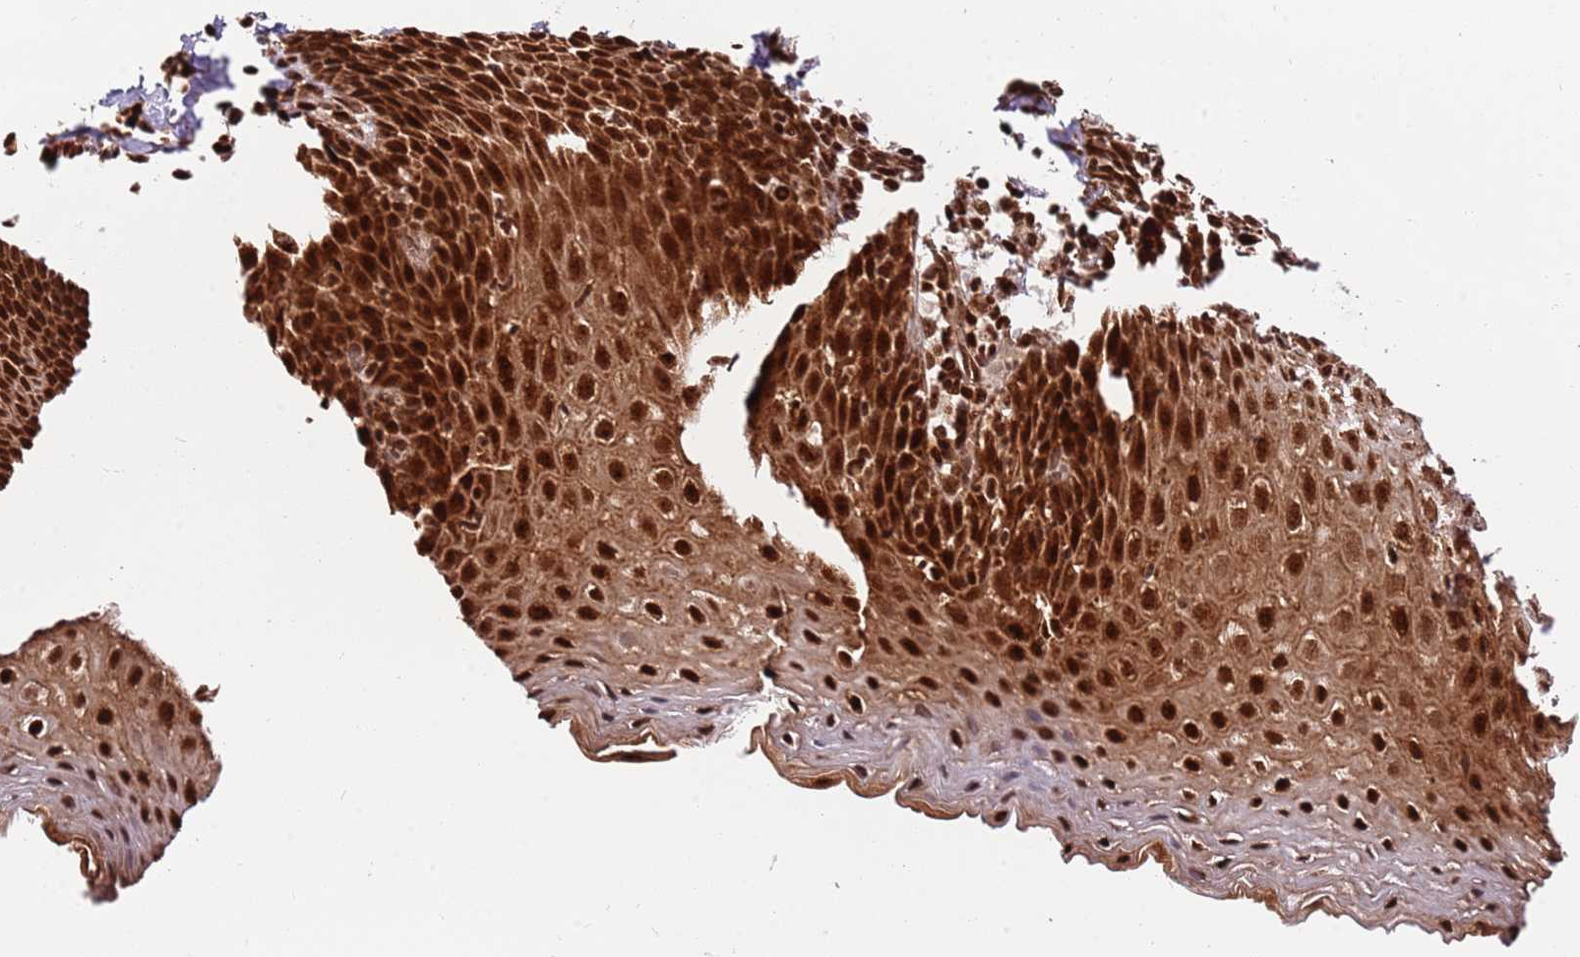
{"staining": {"intensity": "strong", "quantity": ">75%", "location": "cytoplasmic/membranous,nuclear"}, "tissue": "esophagus", "cell_type": "Squamous epithelial cells", "image_type": "normal", "snomed": [{"axis": "morphology", "description": "Normal tissue, NOS"}, {"axis": "topography", "description": "Esophagus"}], "caption": "Immunohistochemistry (IHC) photomicrograph of unremarkable human esophagus stained for a protein (brown), which displays high levels of strong cytoplasmic/membranous,nuclear positivity in approximately >75% of squamous epithelial cells.", "gene": "RIF1", "patient": {"sex": "female", "age": 61}}